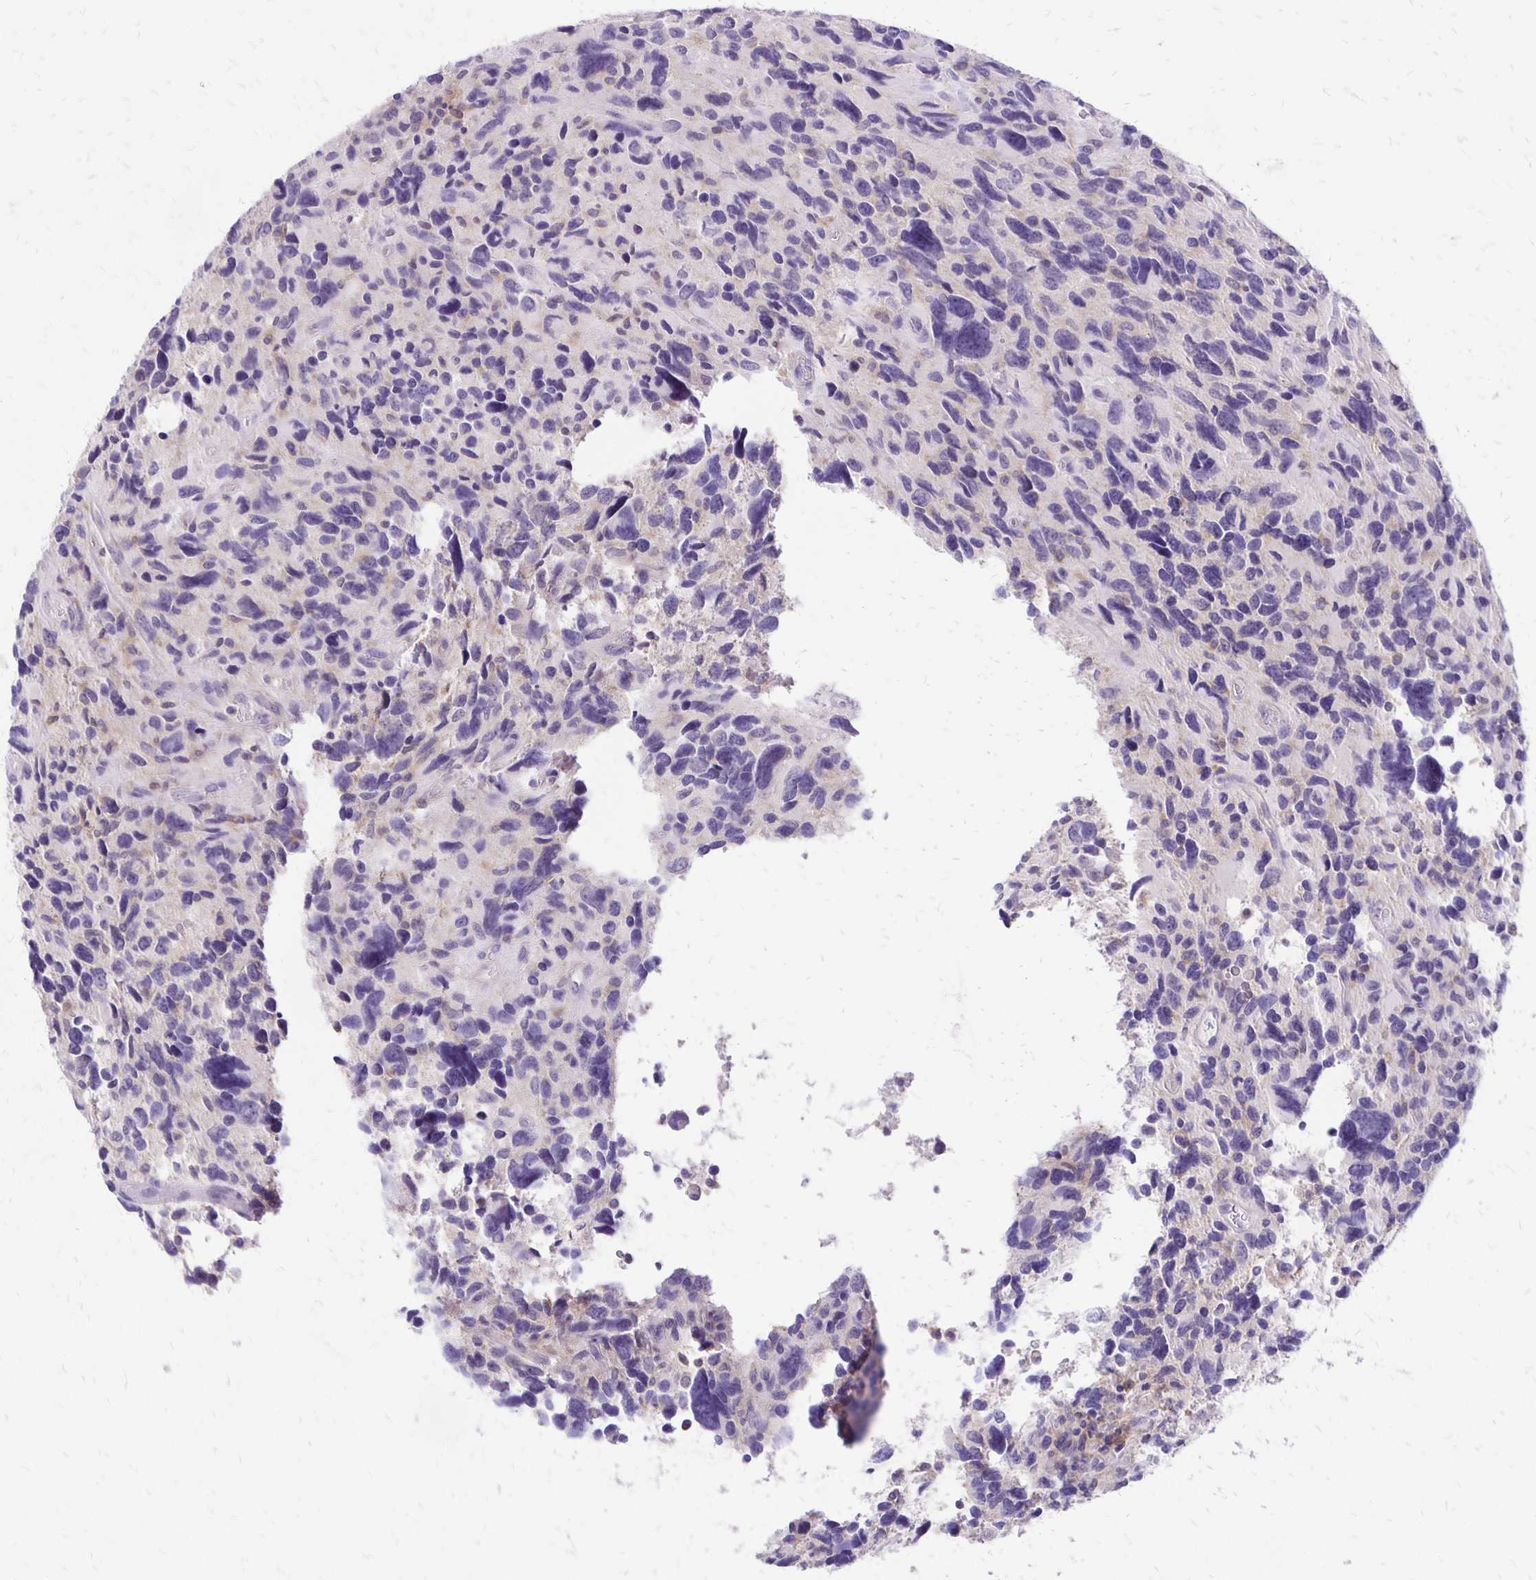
{"staining": {"intensity": "negative", "quantity": "none", "location": "none"}, "tissue": "glioma", "cell_type": "Tumor cells", "image_type": "cancer", "snomed": [{"axis": "morphology", "description": "Glioma, malignant, High grade"}, {"axis": "topography", "description": "Brain"}], "caption": "The immunohistochemistry (IHC) histopathology image has no significant staining in tumor cells of glioma tissue.", "gene": "ANKRD45", "patient": {"sex": "male", "age": 46}}